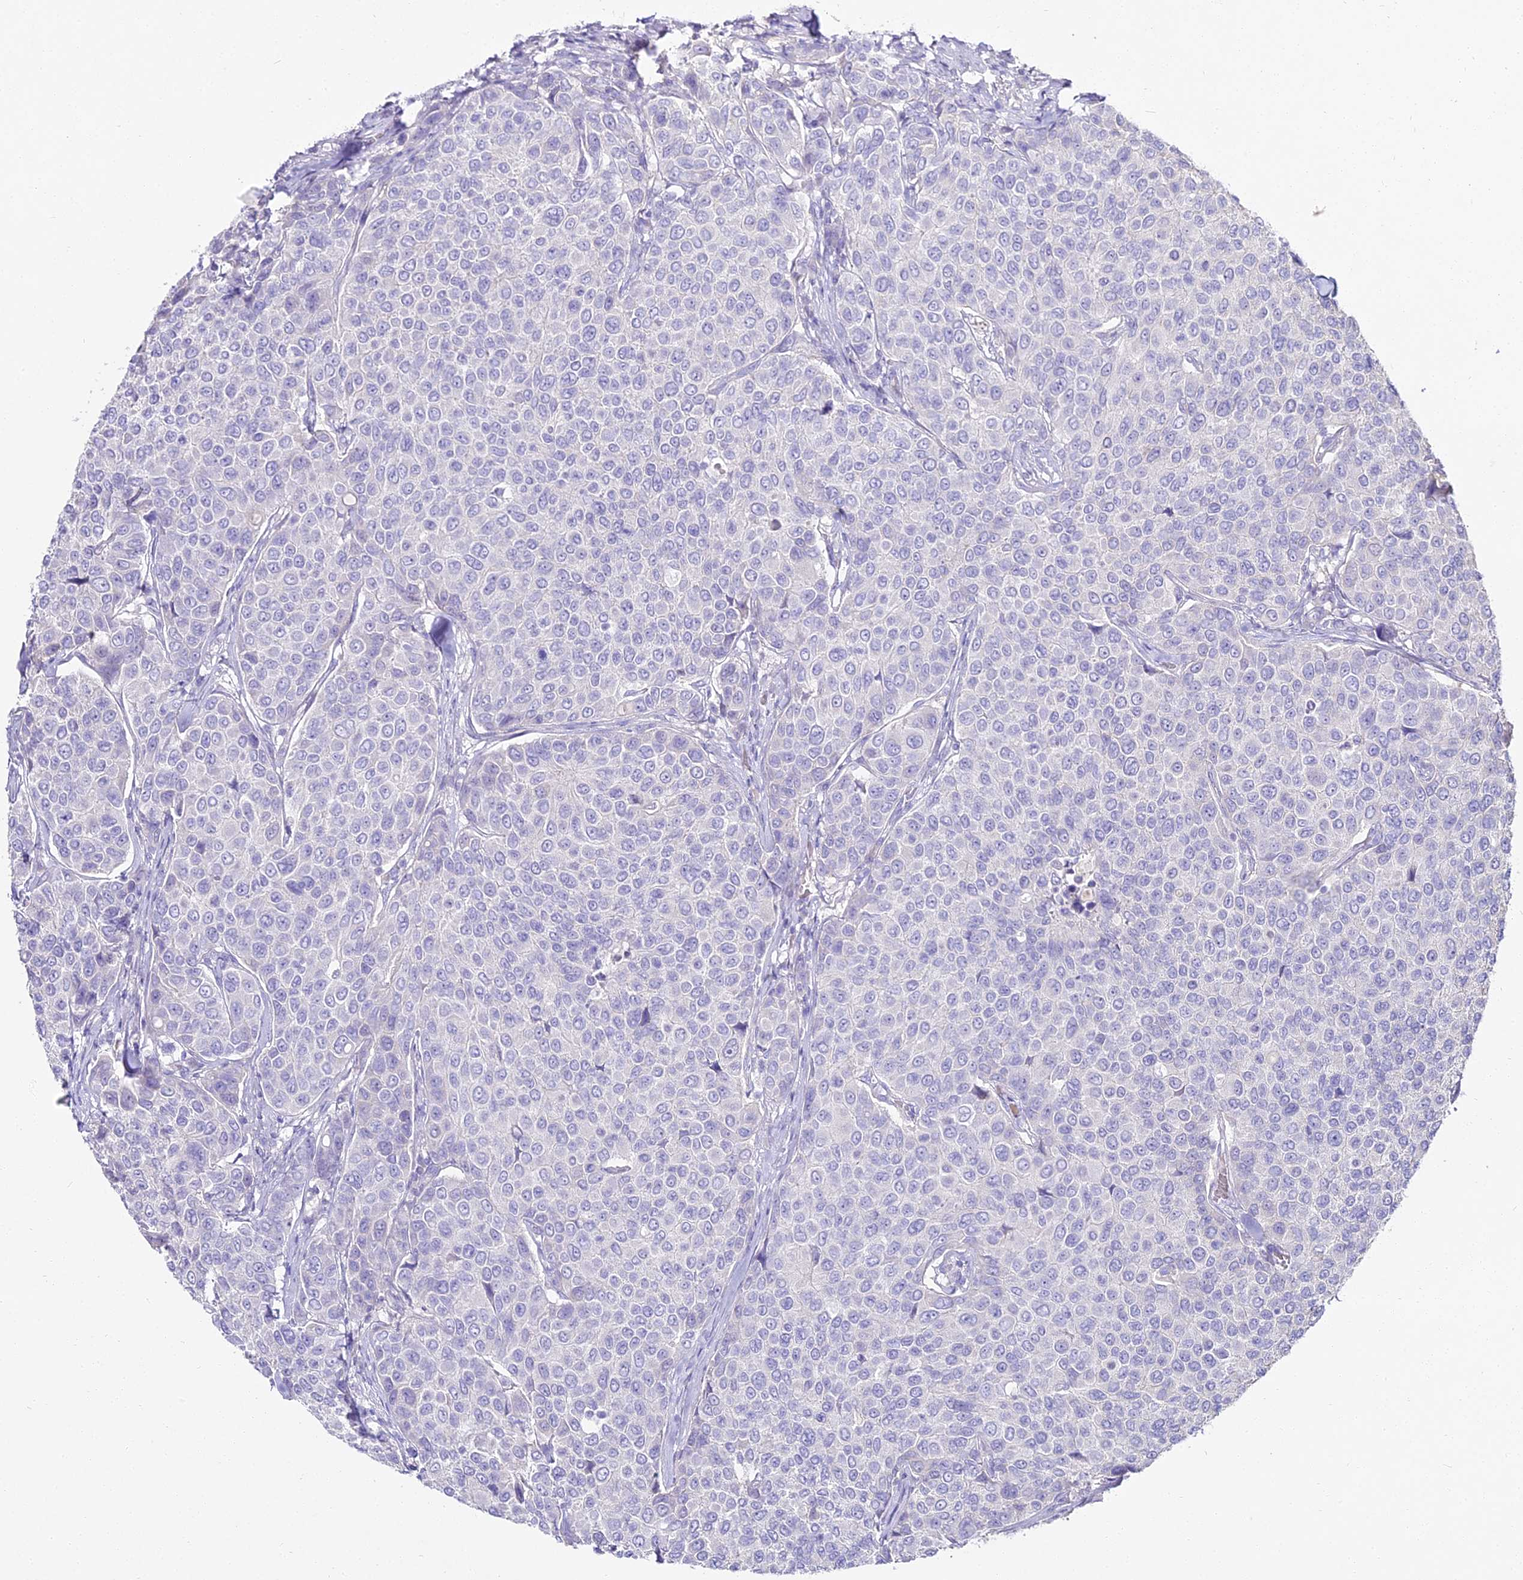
{"staining": {"intensity": "negative", "quantity": "none", "location": "none"}, "tissue": "breast cancer", "cell_type": "Tumor cells", "image_type": "cancer", "snomed": [{"axis": "morphology", "description": "Duct carcinoma"}, {"axis": "topography", "description": "Breast"}], "caption": "Immunohistochemistry (IHC) micrograph of human invasive ductal carcinoma (breast) stained for a protein (brown), which displays no positivity in tumor cells.", "gene": "ALPG", "patient": {"sex": "female", "age": 55}}